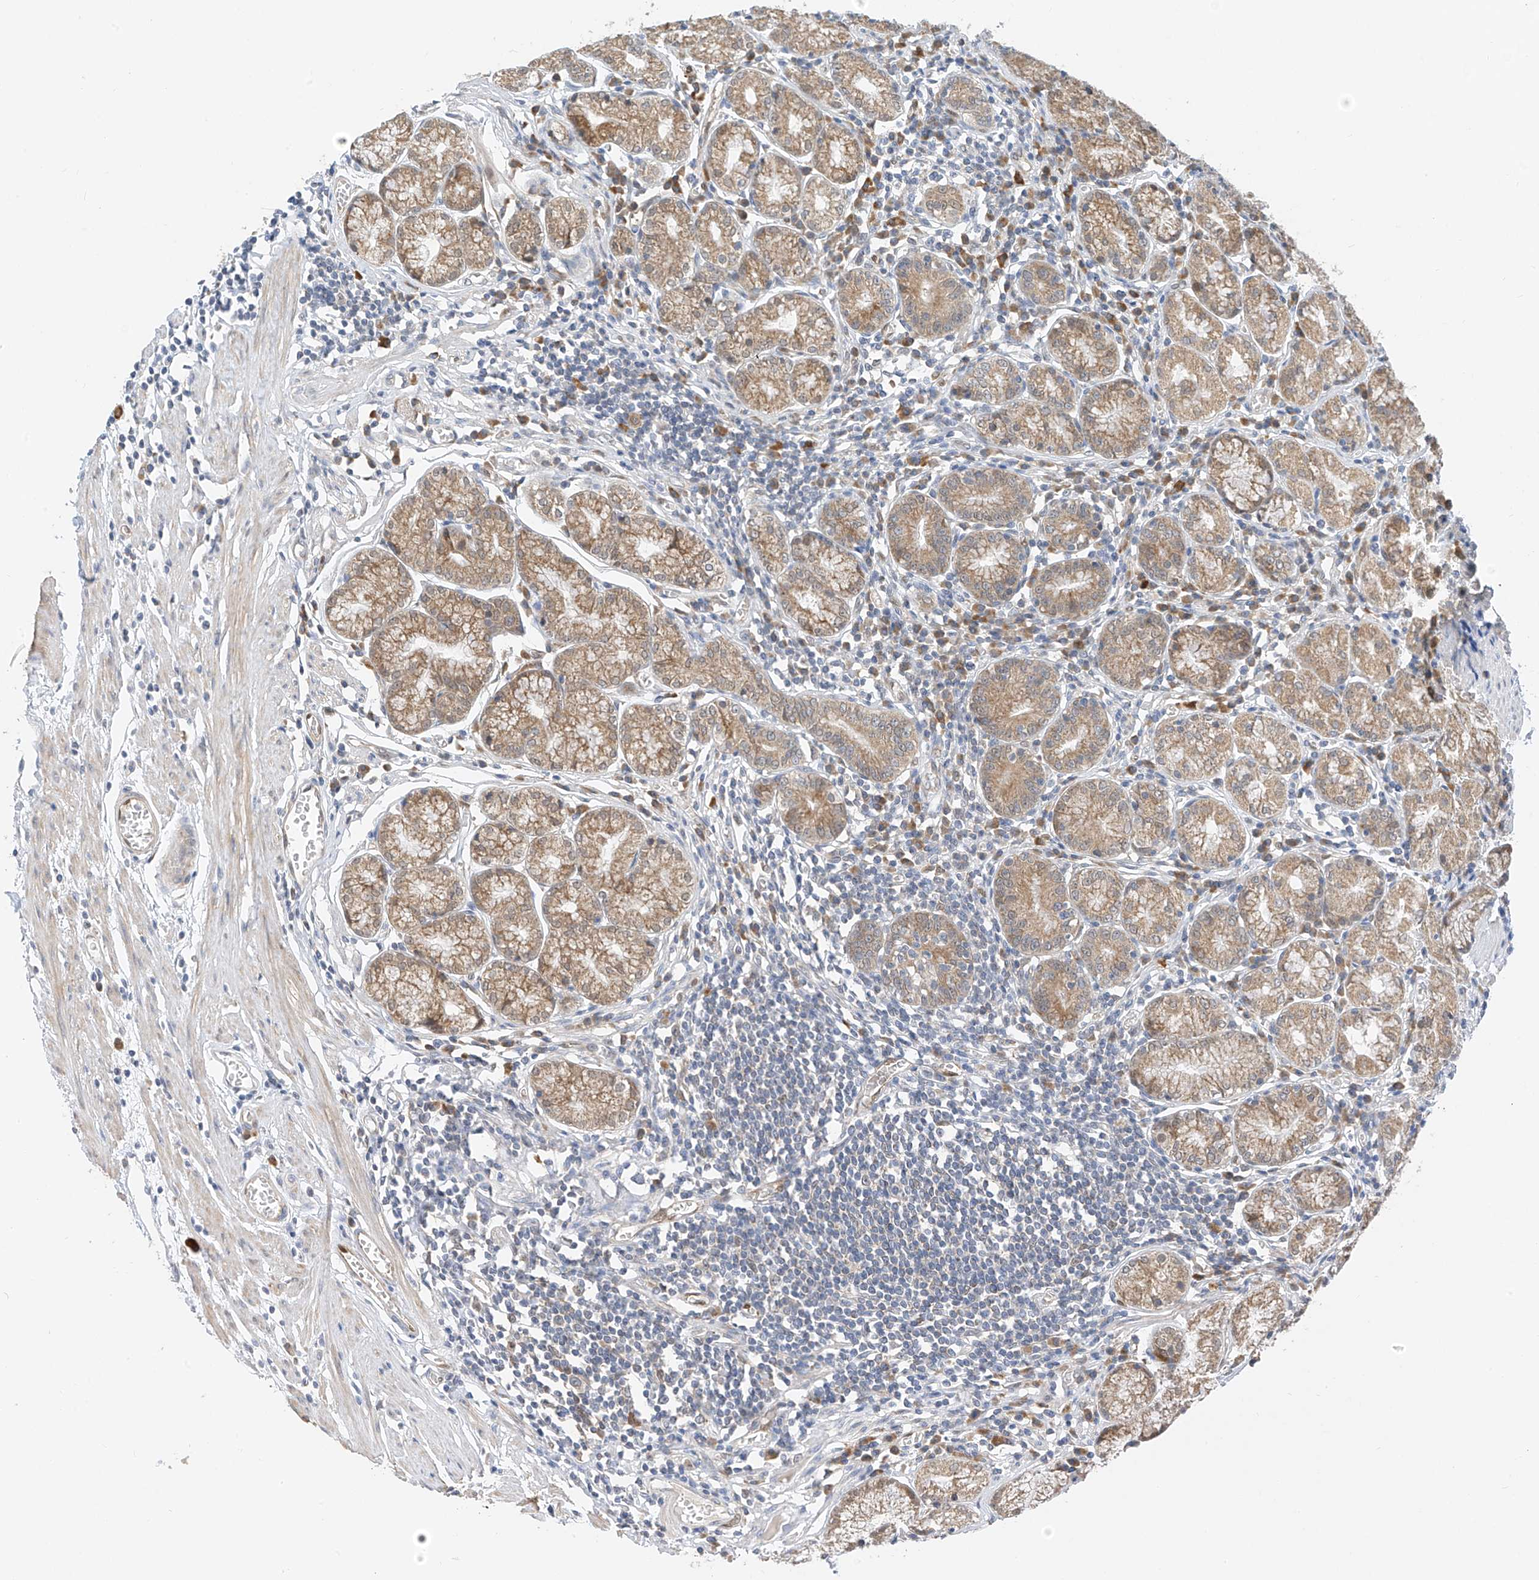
{"staining": {"intensity": "moderate", "quantity": ">75%", "location": "cytoplasmic/membranous"}, "tissue": "stomach", "cell_type": "Glandular cells", "image_type": "normal", "snomed": [{"axis": "morphology", "description": "Normal tissue, NOS"}, {"axis": "topography", "description": "Stomach"}], "caption": "Protein expression analysis of unremarkable human stomach reveals moderate cytoplasmic/membranous staining in about >75% of glandular cells. (Stains: DAB in brown, nuclei in blue, Microscopy: brightfield microscopy at high magnification).", "gene": "PPA2", "patient": {"sex": "male", "age": 55}}